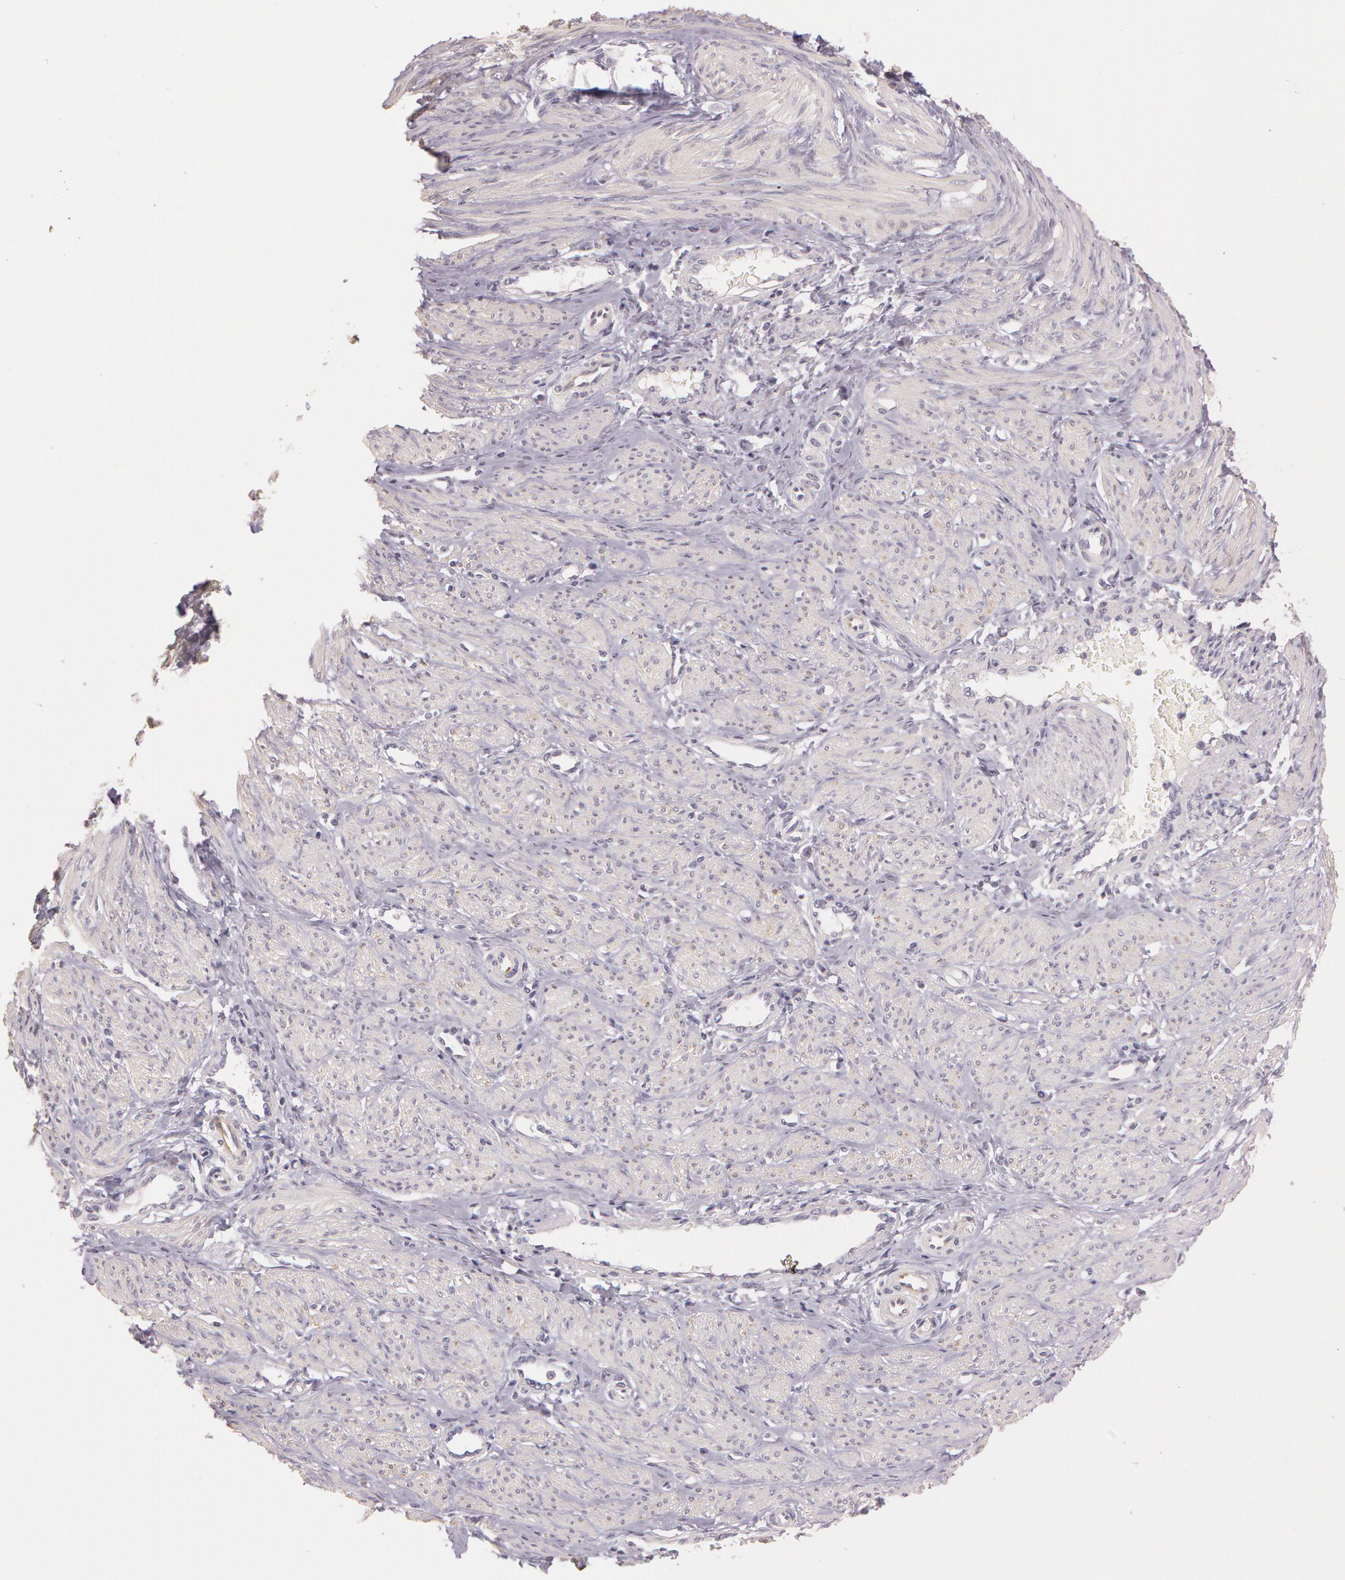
{"staining": {"intensity": "negative", "quantity": "none", "location": "none"}, "tissue": "smooth muscle", "cell_type": "Smooth muscle cells", "image_type": "normal", "snomed": [{"axis": "morphology", "description": "Normal tissue, NOS"}, {"axis": "topography", "description": "Smooth muscle"}, {"axis": "topography", "description": "Uterus"}], "caption": "A high-resolution photomicrograph shows IHC staining of unremarkable smooth muscle, which shows no significant expression in smooth muscle cells.", "gene": "G2E3", "patient": {"sex": "female", "age": 39}}